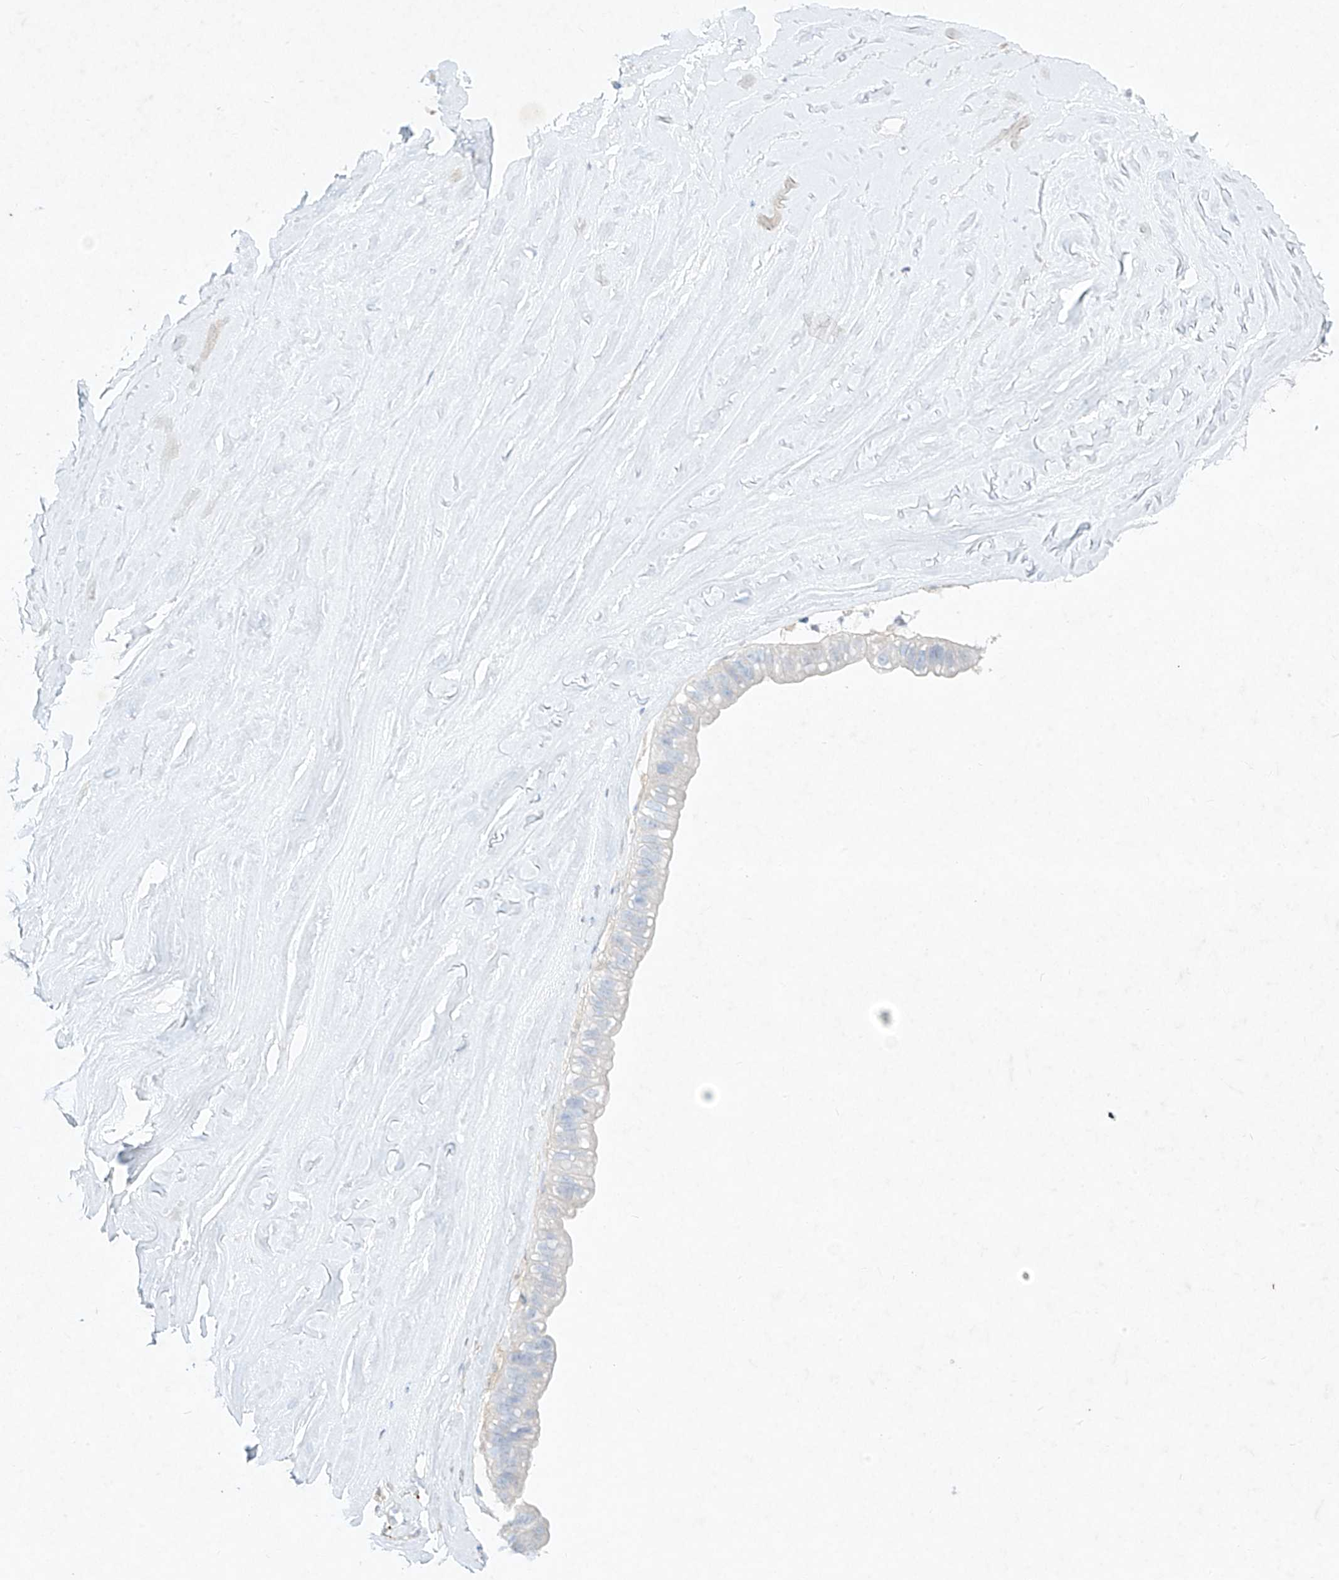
{"staining": {"intensity": "negative", "quantity": "none", "location": "none"}, "tissue": "ovarian cancer", "cell_type": "Tumor cells", "image_type": "cancer", "snomed": [{"axis": "morphology", "description": "Cystadenocarcinoma, mucinous, NOS"}, {"axis": "topography", "description": "Ovary"}], "caption": "Ovarian cancer (mucinous cystadenocarcinoma) stained for a protein using immunohistochemistry (IHC) shows no positivity tumor cells.", "gene": "PLEK", "patient": {"sex": "female", "age": 61}}